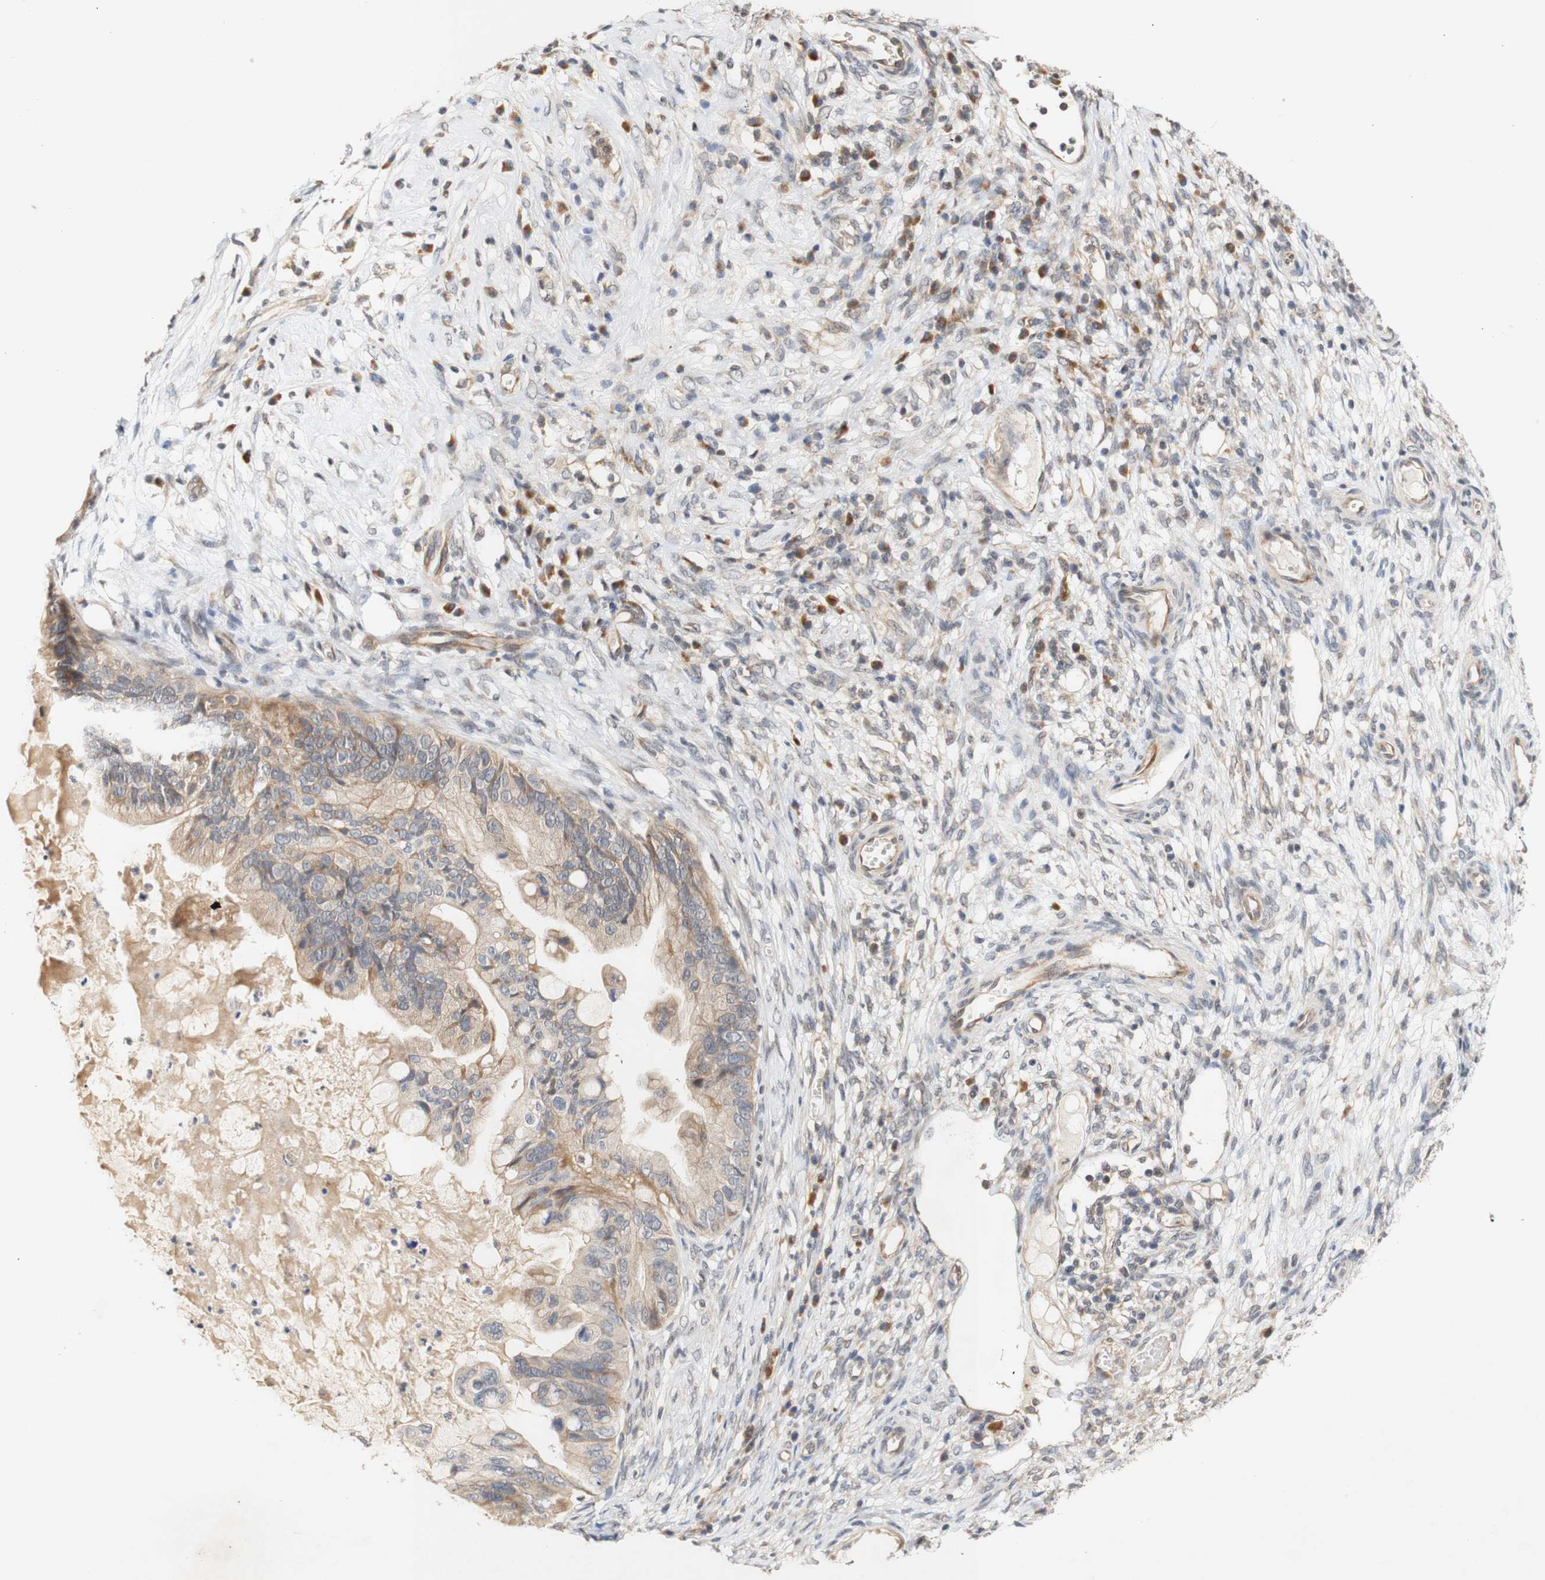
{"staining": {"intensity": "moderate", "quantity": ">75%", "location": "cytoplasmic/membranous"}, "tissue": "ovarian cancer", "cell_type": "Tumor cells", "image_type": "cancer", "snomed": [{"axis": "morphology", "description": "Cystadenocarcinoma, mucinous, NOS"}, {"axis": "topography", "description": "Ovary"}], "caption": "Ovarian mucinous cystadenocarcinoma was stained to show a protein in brown. There is medium levels of moderate cytoplasmic/membranous staining in about >75% of tumor cells.", "gene": "PIN1", "patient": {"sex": "female", "age": 80}}